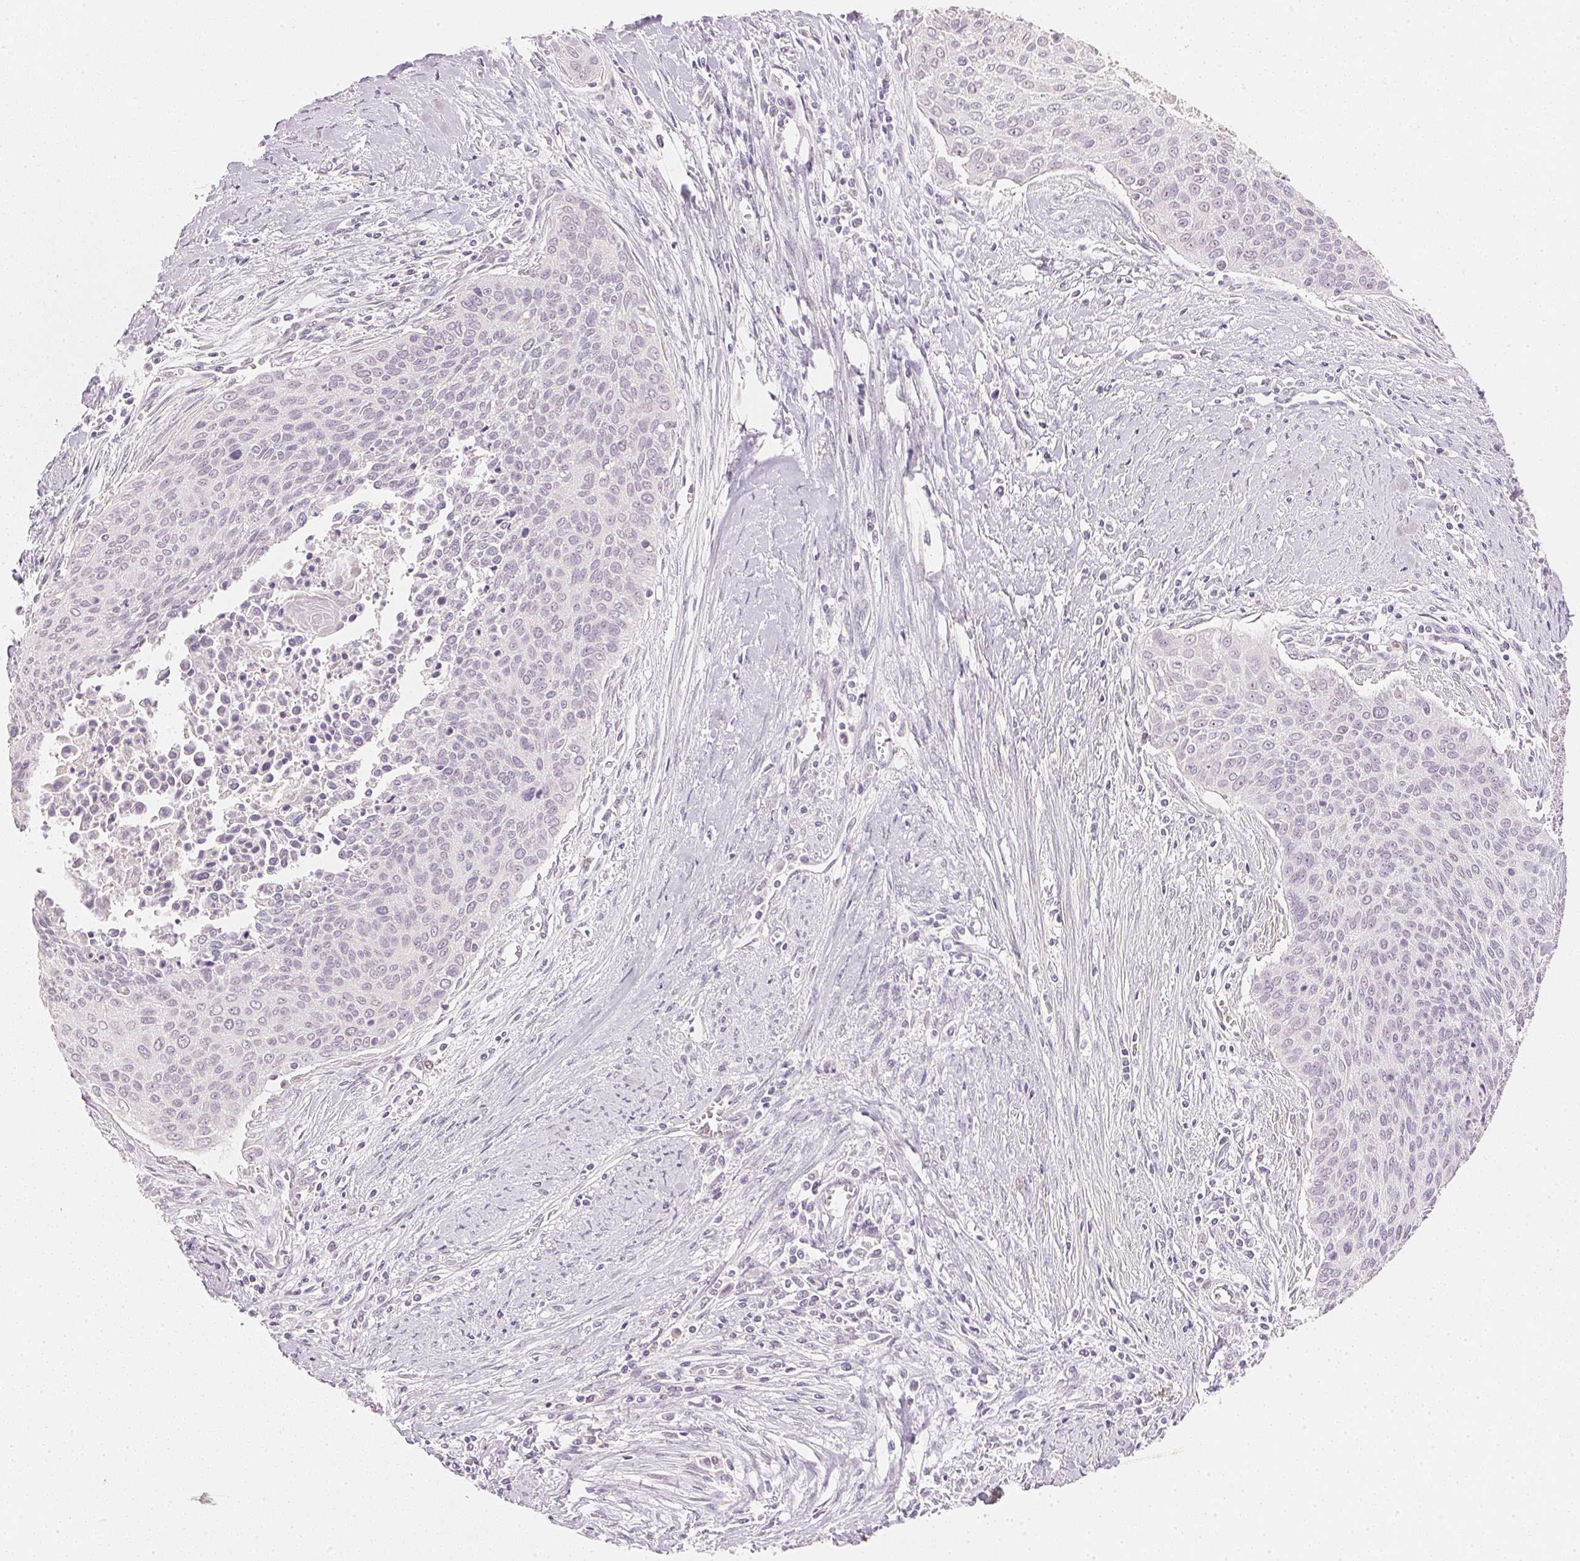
{"staining": {"intensity": "negative", "quantity": "none", "location": "none"}, "tissue": "cervical cancer", "cell_type": "Tumor cells", "image_type": "cancer", "snomed": [{"axis": "morphology", "description": "Squamous cell carcinoma, NOS"}, {"axis": "topography", "description": "Cervix"}], "caption": "Immunohistochemistry histopathology image of neoplastic tissue: cervical cancer stained with DAB shows no significant protein expression in tumor cells.", "gene": "SMTN", "patient": {"sex": "female", "age": 55}}